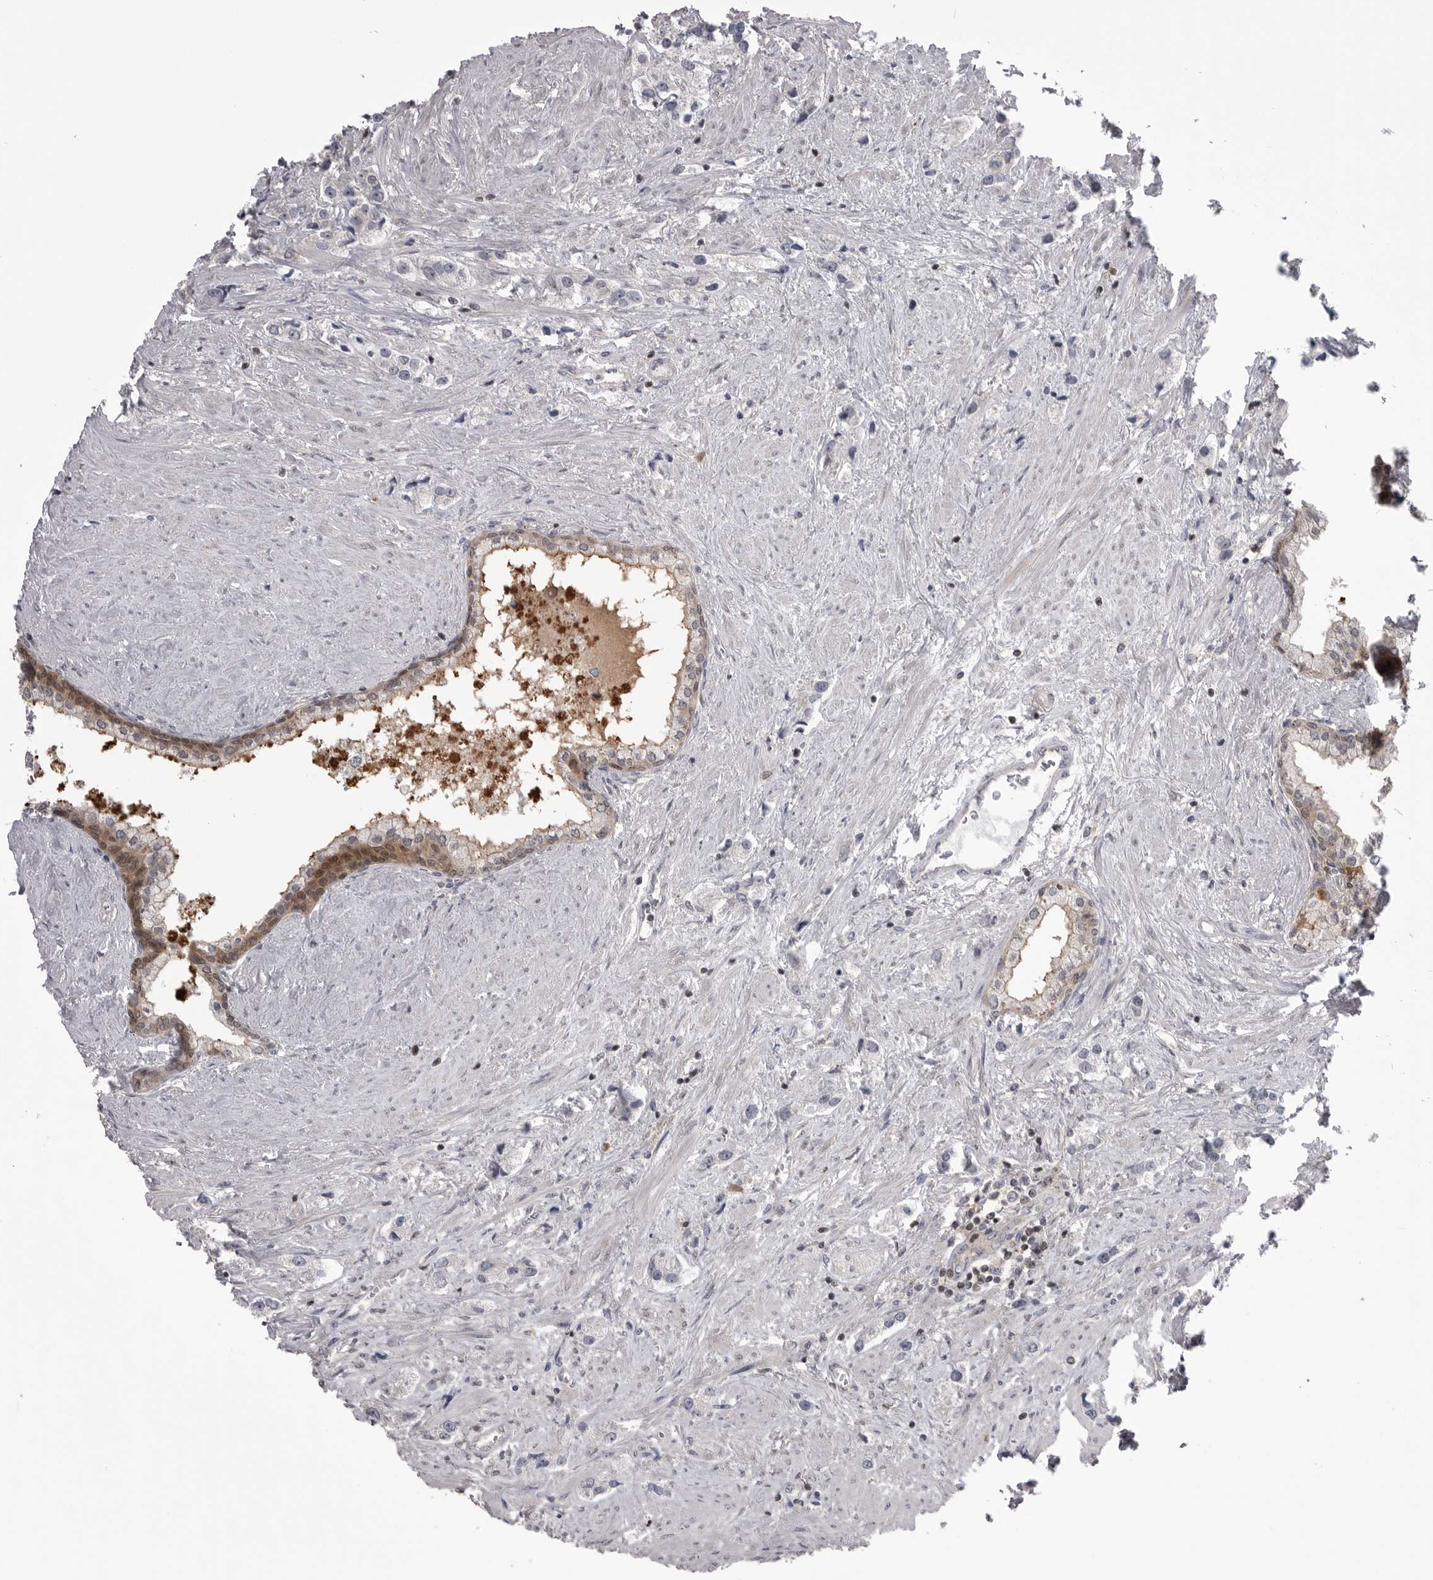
{"staining": {"intensity": "negative", "quantity": "none", "location": "none"}, "tissue": "prostate cancer", "cell_type": "Tumor cells", "image_type": "cancer", "snomed": [{"axis": "morphology", "description": "Adenocarcinoma, High grade"}, {"axis": "topography", "description": "Prostate"}], "caption": "This is an IHC image of prostate cancer. There is no positivity in tumor cells.", "gene": "MAPK13", "patient": {"sex": "male", "age": 66}}